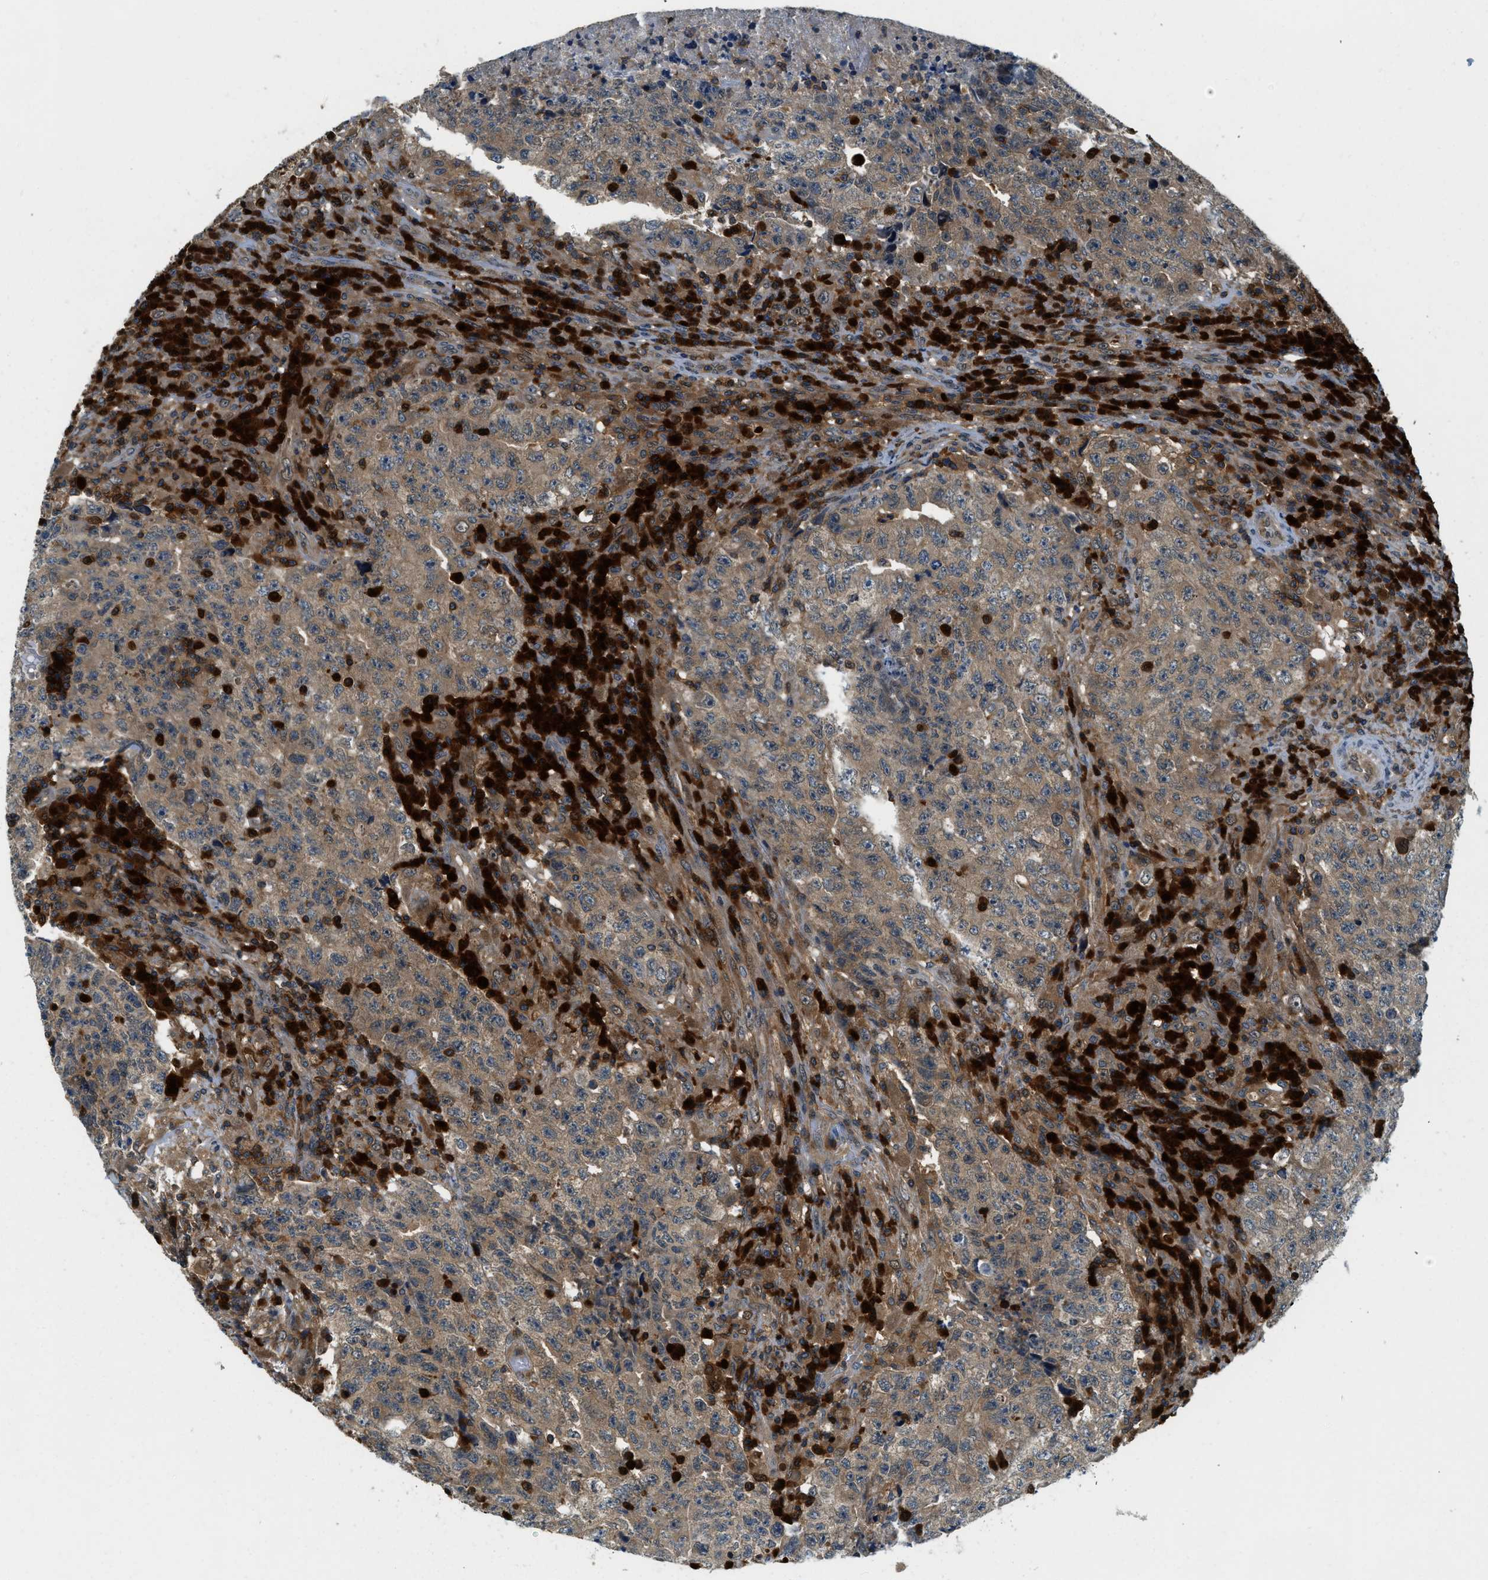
{"staining": {"intensity": "moderate", "quantity": ">75%", "location": "cytoplasmic/membranous"}, "tissue": "testis cancer", "cell_type": "Tumor cells", "image_type": "cancer", "snomed": [{"axis": "morphology", "description": "Necrosis, NOS"}, {"axis": "morphology", "description": "Carcinoma, Embryonal, NOS"}, {"axis": "topography", "description": "Testis"}], "caption": "Brown immunohistochemical staining in human embryonal carcinoma (testis) displays moderate cytoplasmic/membranous positivity in about >75% of tumor cells.", "gene": "GMPPB", "patient": {"sex": "male", "age": 19}}